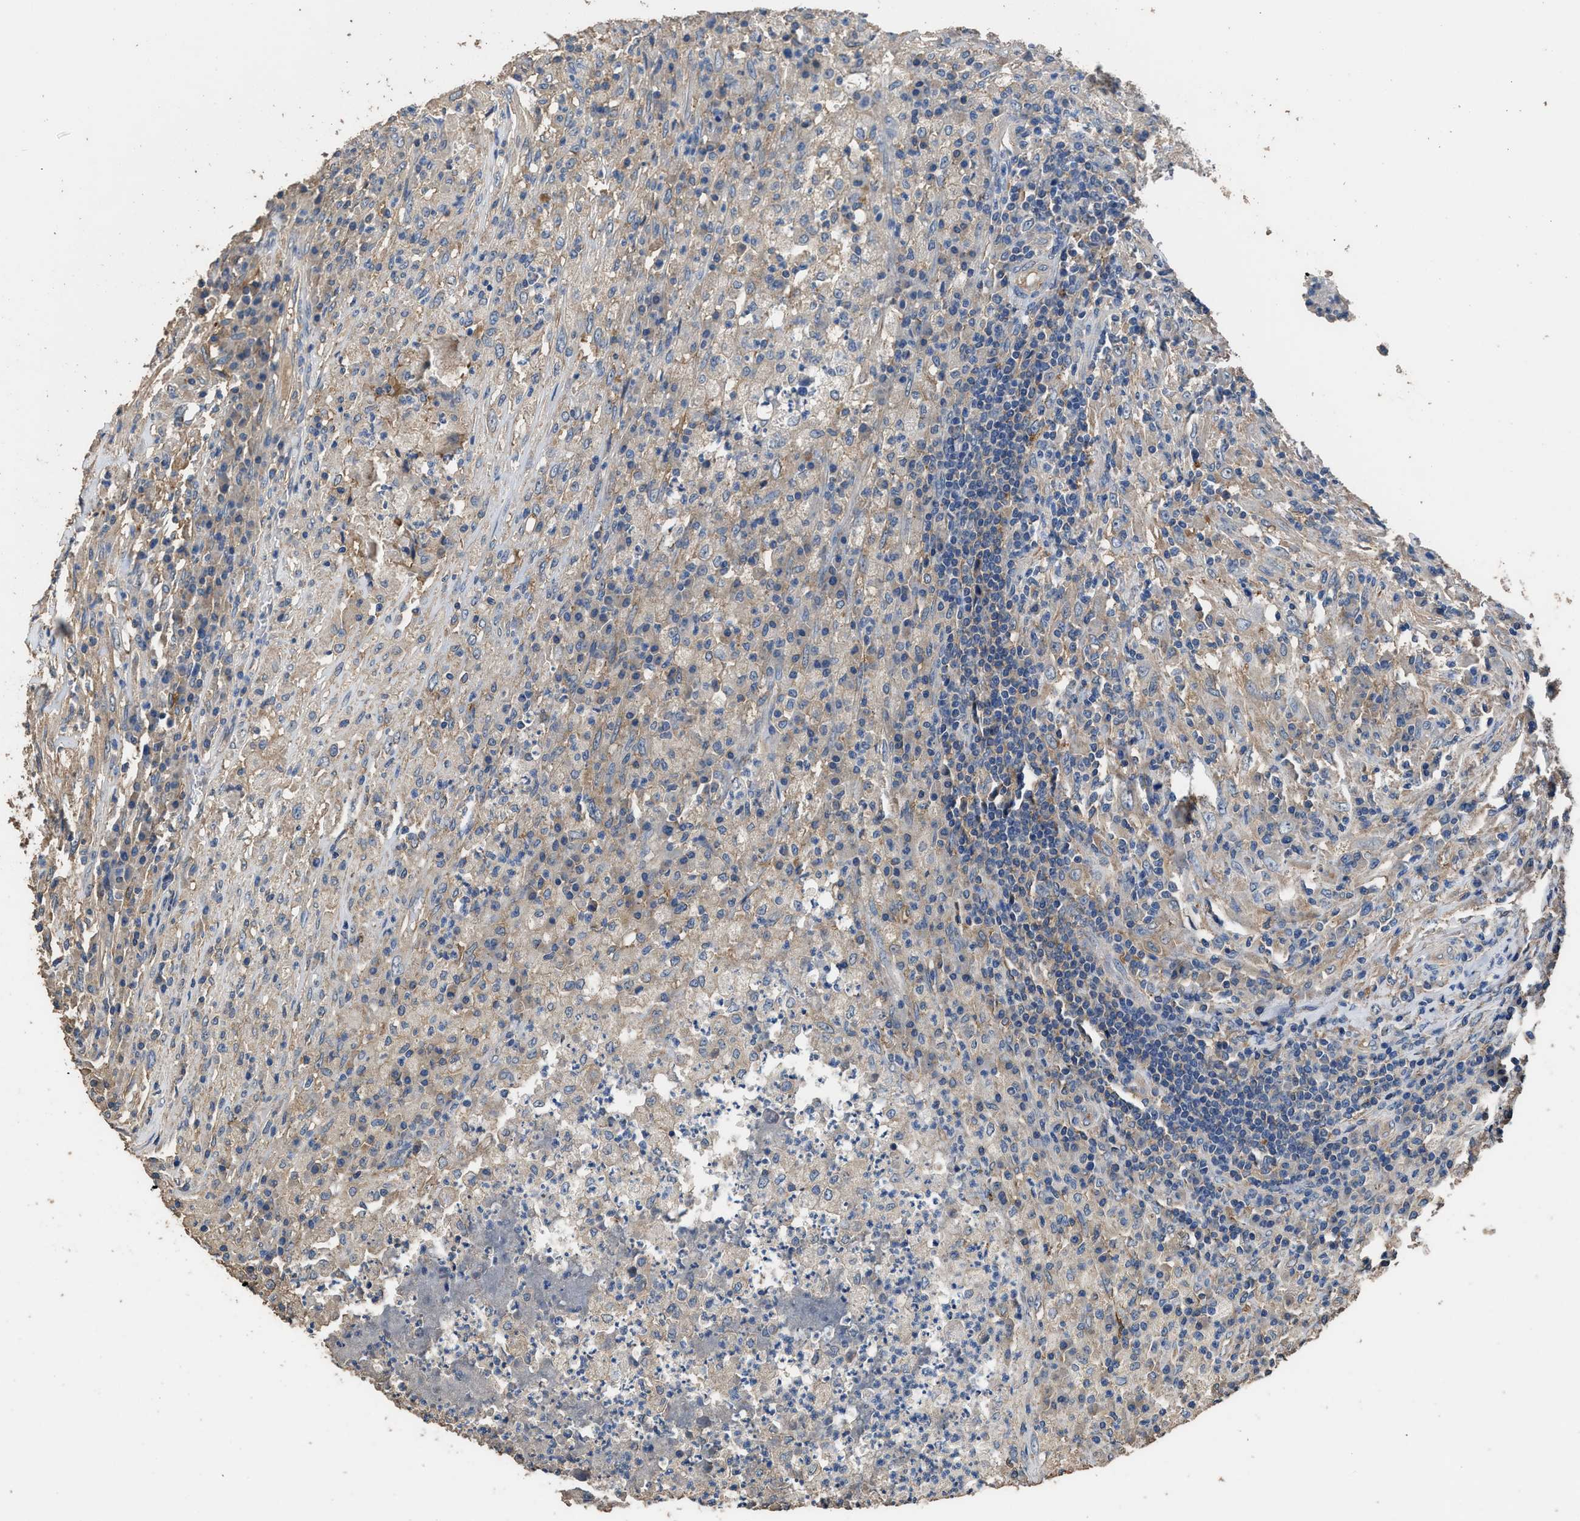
{"staining": {"intensity": "weak", "quantity": "<25%", "location": "cytoplasmic/membranous"}, "tissue": "testis cancer", "cell_type": "Tumor cells", "image_type": "cancer", "snomed": [{"axis": "morphology", "description": "Necrosis, NOS"}, {"axis": "morphology", "description": "Carcinoma, Embryonal, NOS"}, {"axis": "topography", "description": "Testis"}], "caption": "High magnification brightfield microscopy of testis cancer stained with DAB (brown) and counterstained with hematoxylin (blue): tumor cells show no significant positivity.", "gene": "ITSN1", "patient": {"sex": "male", "age": 19}}